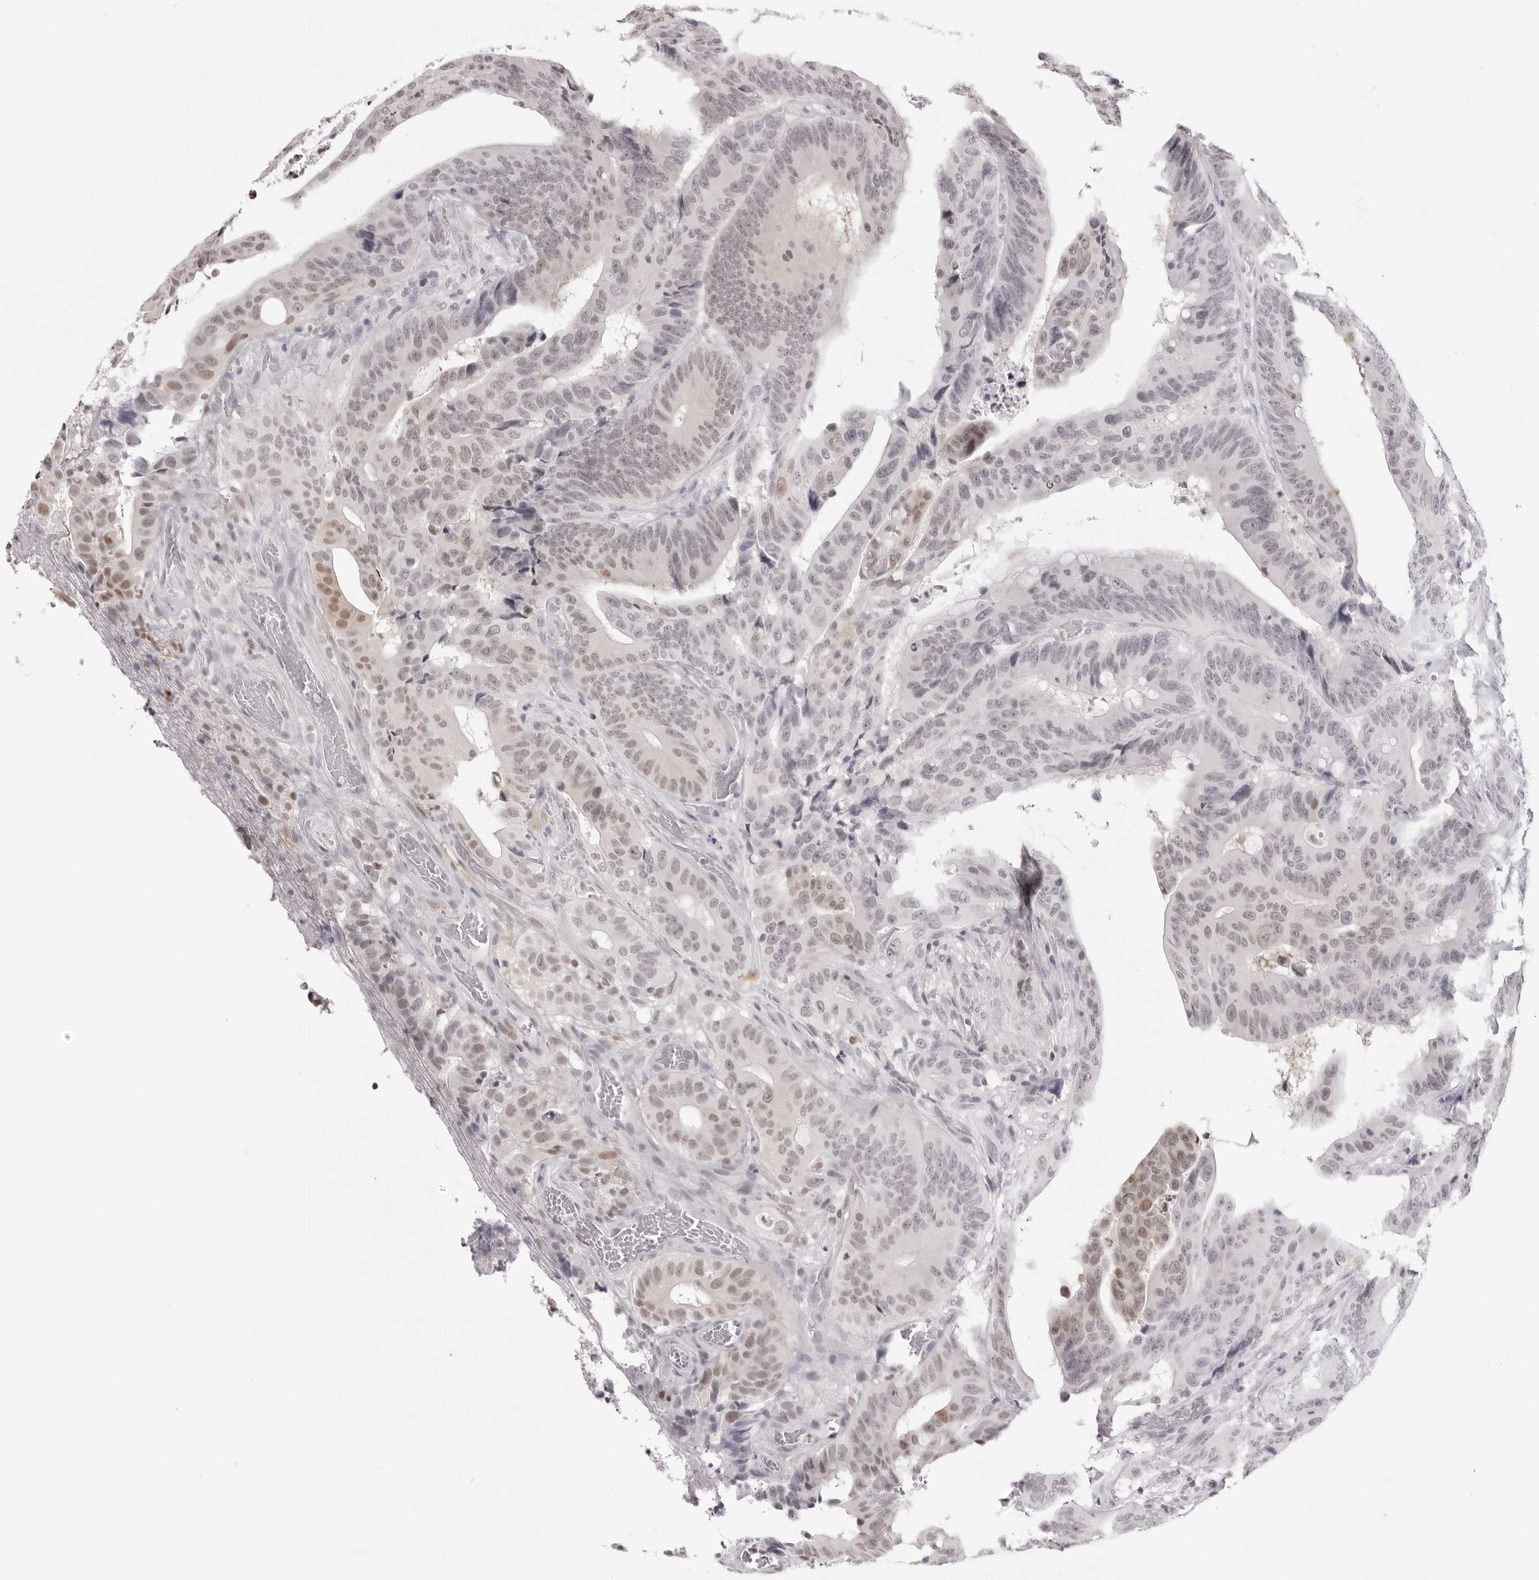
{"staining": {"intensity": "moderate", "quantity": "<25%", "location": "nuclear"}, "tissue": "colorectal cancer", "cell_type": "Tumor cells", "image_type": "cancer", "snomed": [{"axis": "morphology", "description": "Adenocarcinoma, NOS"}, {"axis": "topography", "description": "Colon"}], "caption": "Tumor cells display low levels of moderate nuclear staining in about <25% of cells in human colorectal cancer.", "gene": "HSPA4", "patient": {"sex": "male", "age": 83}}